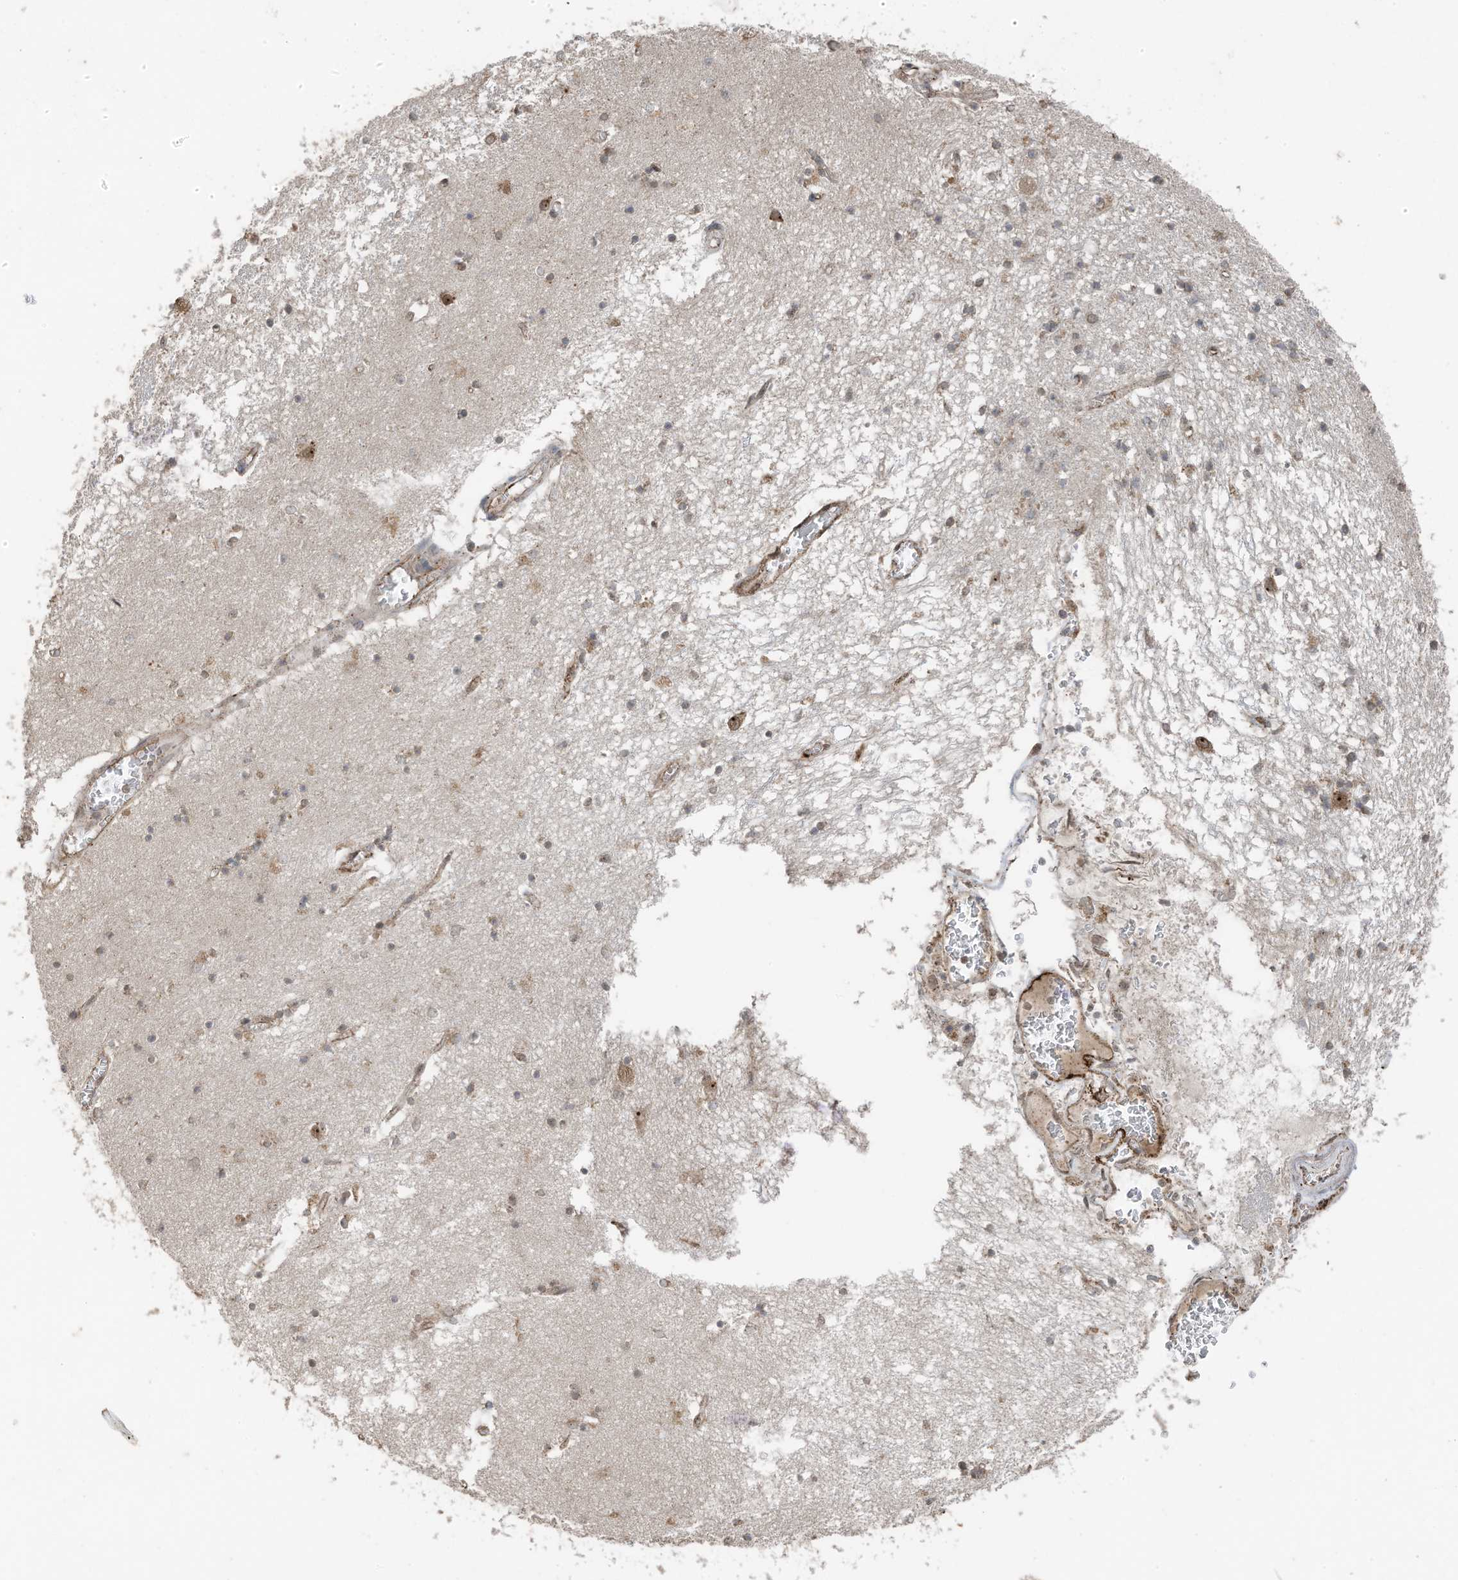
{"staining": {"intensity": "moderate", "quantity": "<25%", "location": "cytoplasmic/membranous,nuclear"}, "tissue": "hippocampus", "cell_type": "Glial cells", "image_type": "normal", "snomed": [{"axis": "morphology", "description": "Normal tissue, NOS"}, {"axis": "topography", "description": "Hippocampus"}], "caption": "Protein staining demonstrates moderate cytoplasmic/membranous,nuclear staining in about <25% of glial cells in unremarkable hippocampus.", "gene": "ERLEC1", "patient": {"sex": "male", "age": 70}}